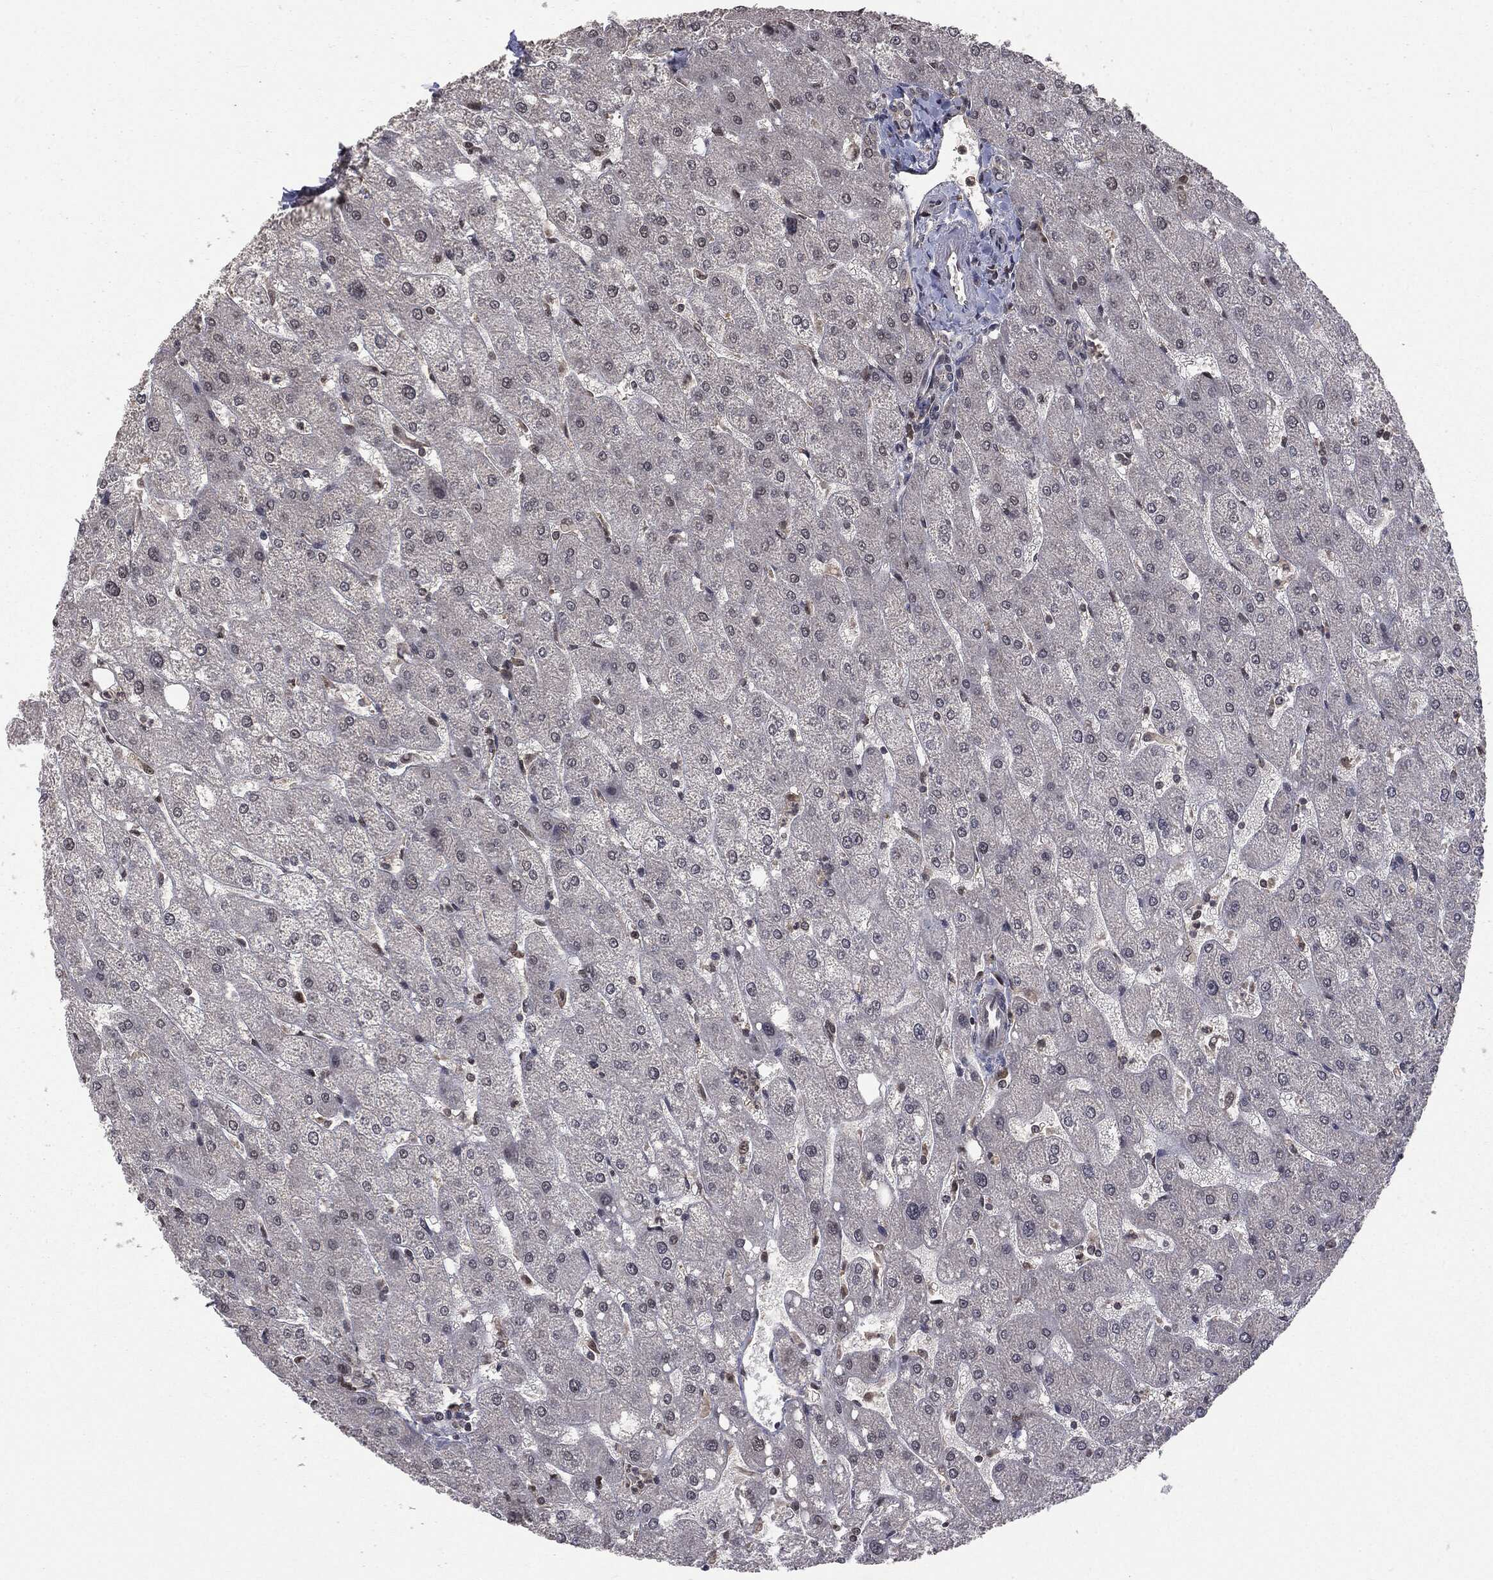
{"staining": {"intensity": "negative", "quantity": "none", "location": "none"}, "tissue": "liver", "cell_type": "Cholangiocytes", "image_type": "normal", "snomed": [{"axis": "morphology", "description": "Normal tissue, NOS"}, {"axis": "topography", "description": "Liver"}], "caption": "Photomicrograph shows no significant protein expression in cholangiocytes of normal liver.", "gene": "JMJD6", "patient": {"sex": "male", "age": 67}}